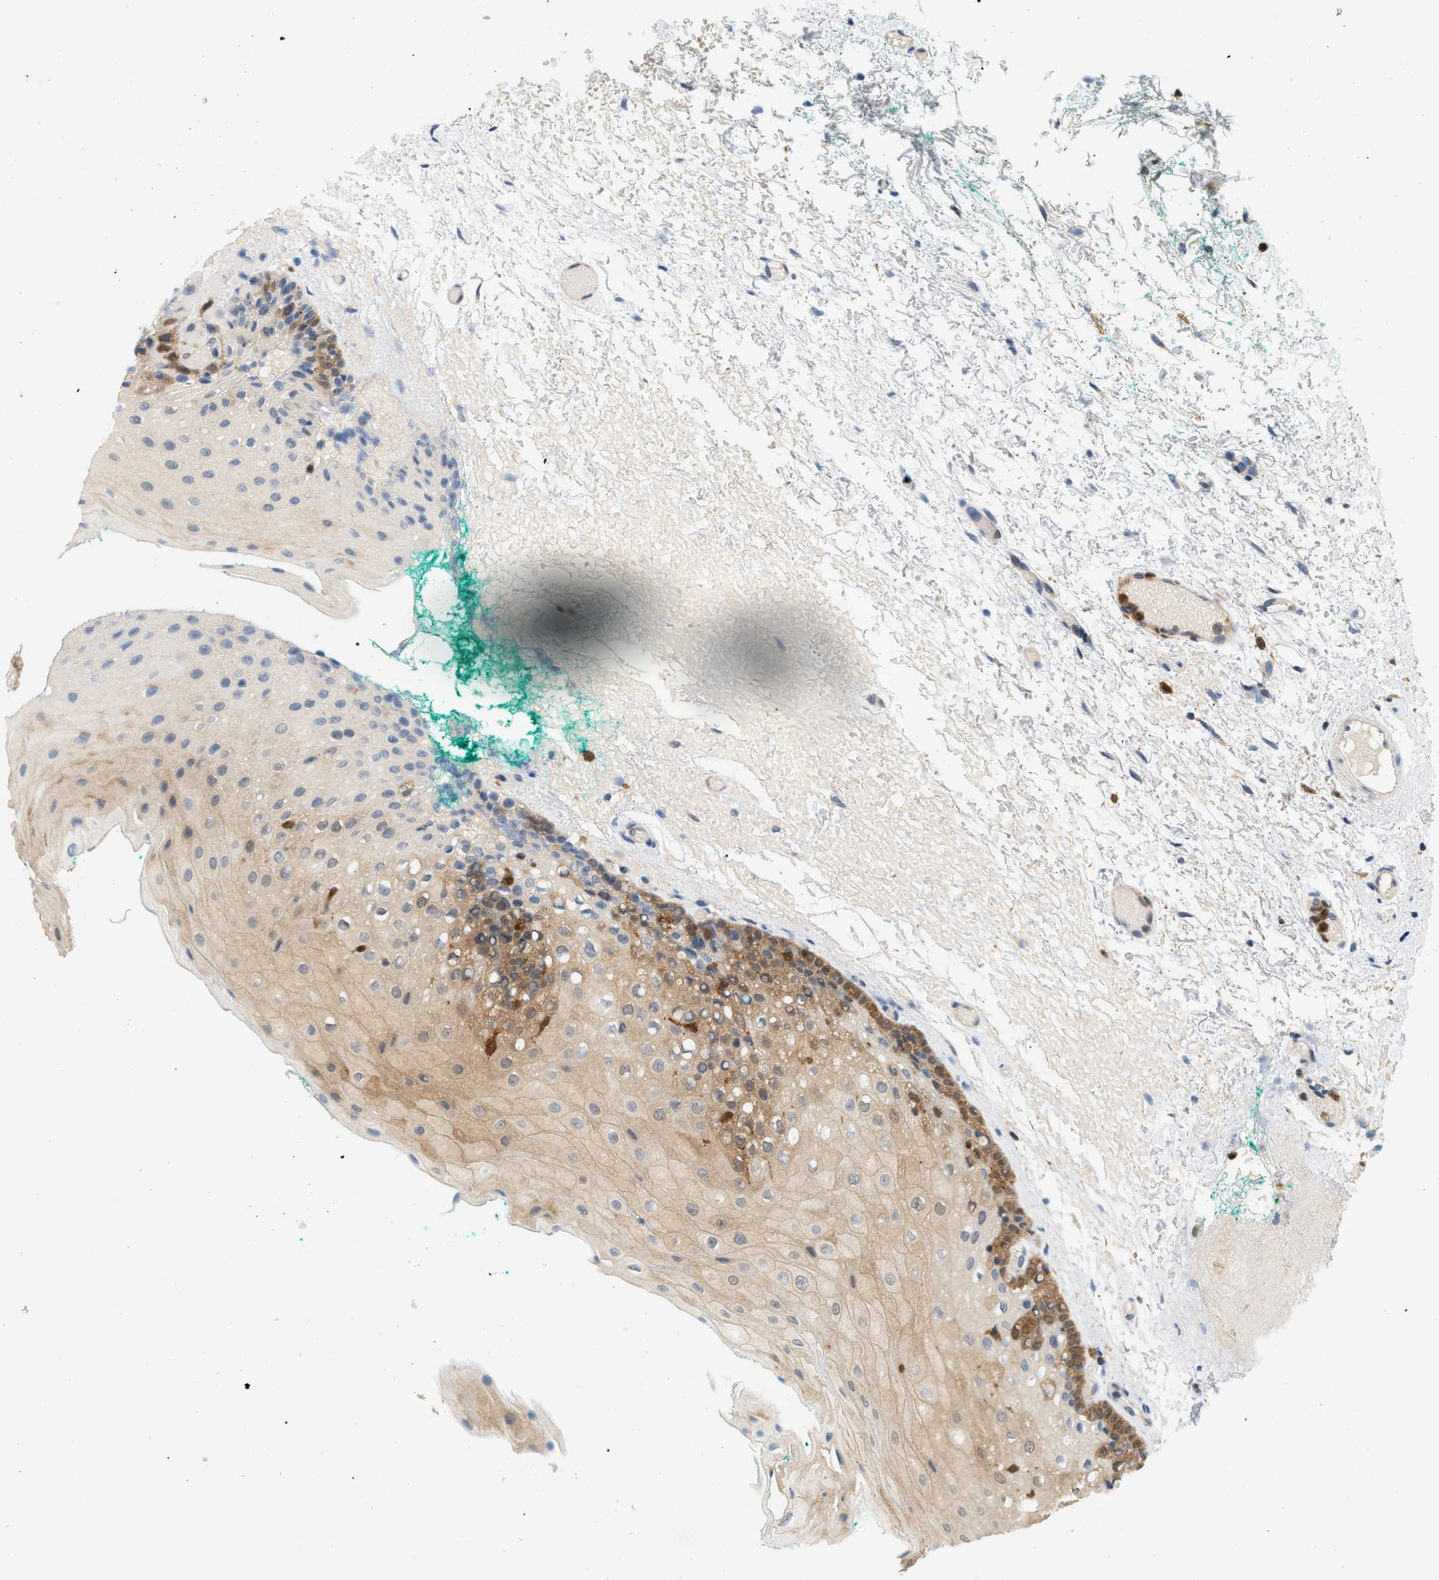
{"staining": {"intensity": "moderate", "quantity": ">75%", "location": "cytoplasmic/membranous"}, "tissue": "oral mucosa", "cell_type": "Squamous epithelial cells", "image_type": "normal", "snomed": [{"axis": "morphology", "description": "Normal tissue, NOS"}, {"axis": "morphology", "description": "Squamous cell carcinoma, NOS"}, {"axis": "topography", "description": "Oral tissue"}, {"axis": "topography", "description": "Salivary gland"}, {"axis": "topography", "description": "Head-Neck"}], "caption": "Brown immunohistochemical staining in normal human oral mucosa exhibits moderate cytoplasmic/membranous staining in about >75% of squamous epithelial cells.", "gene": "PYCARD", "patient": {"sex": "female", "age": 62}}